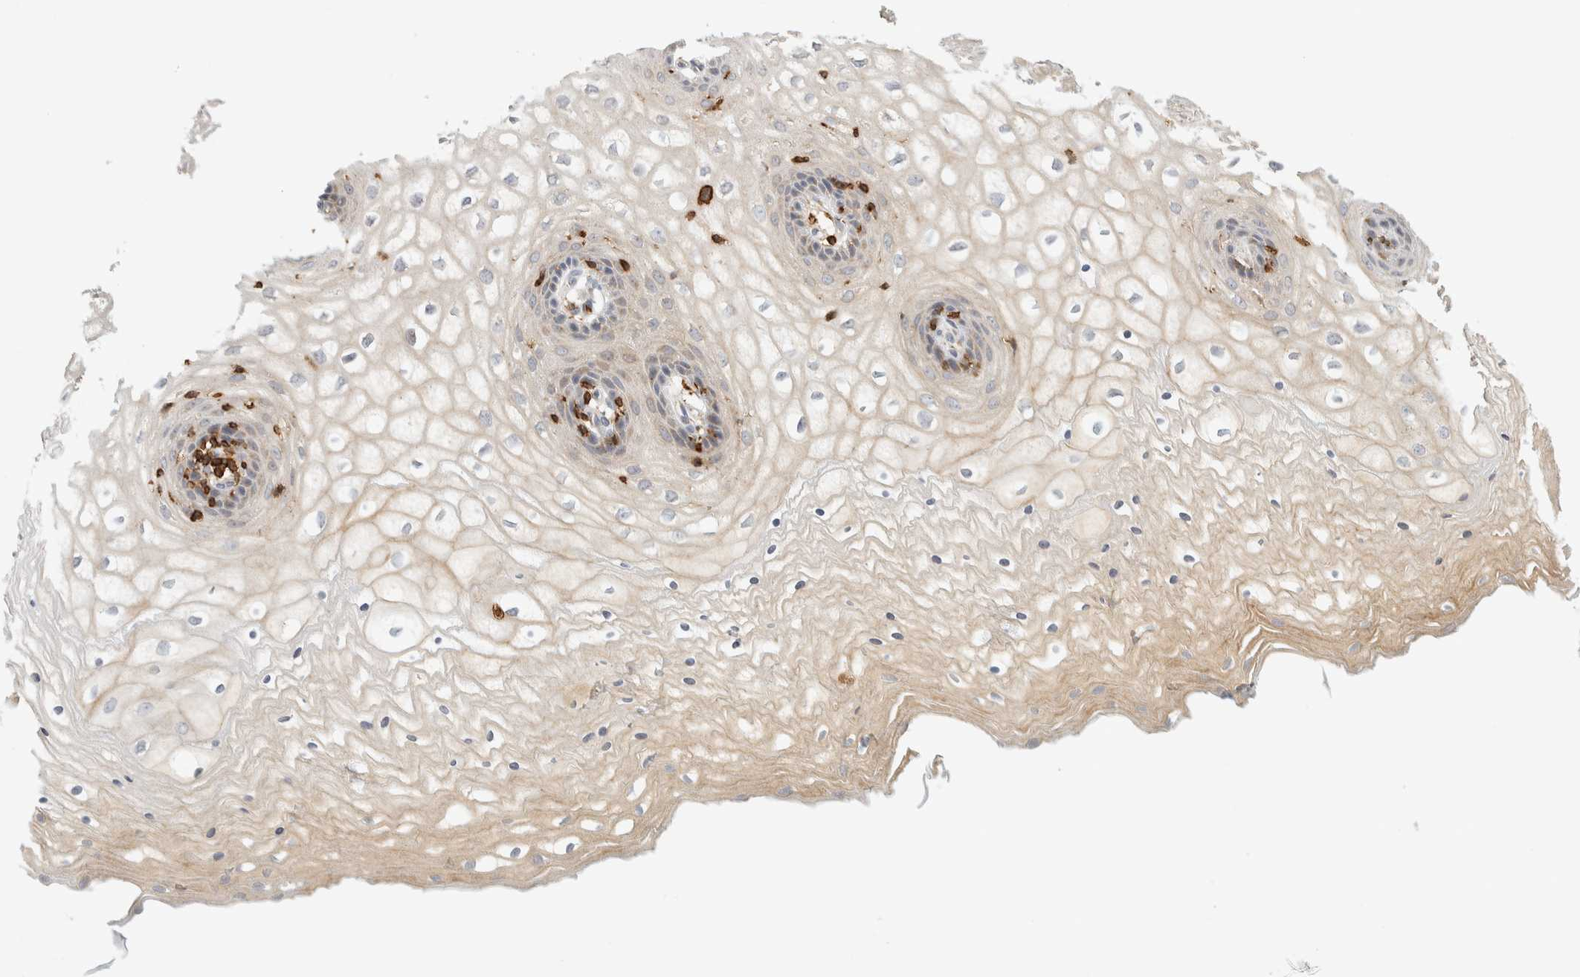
{"staining": {"intensity": "weak", "quantity": "25%-75%", "location": "cytoplasmic/membranous"}, "tissue": "vagina", "cell_type": "Squamous epithelial cells", "image_type": "normal", "snomed": [{"axis": "morphology", "description": "Normal tissue, NOS"}, {"axis": "topography", "description": "Vagina"}], "caption": "Squamous epithelial cells display weak cytoplasmic/membranous staining in about 25%-75% of cells in normal vagina. (brown staining indicates protein expression, while blue staining denotes nuclei).", "gene": "RUNDC1", "patient": {"sex": "female", "age": 34}}